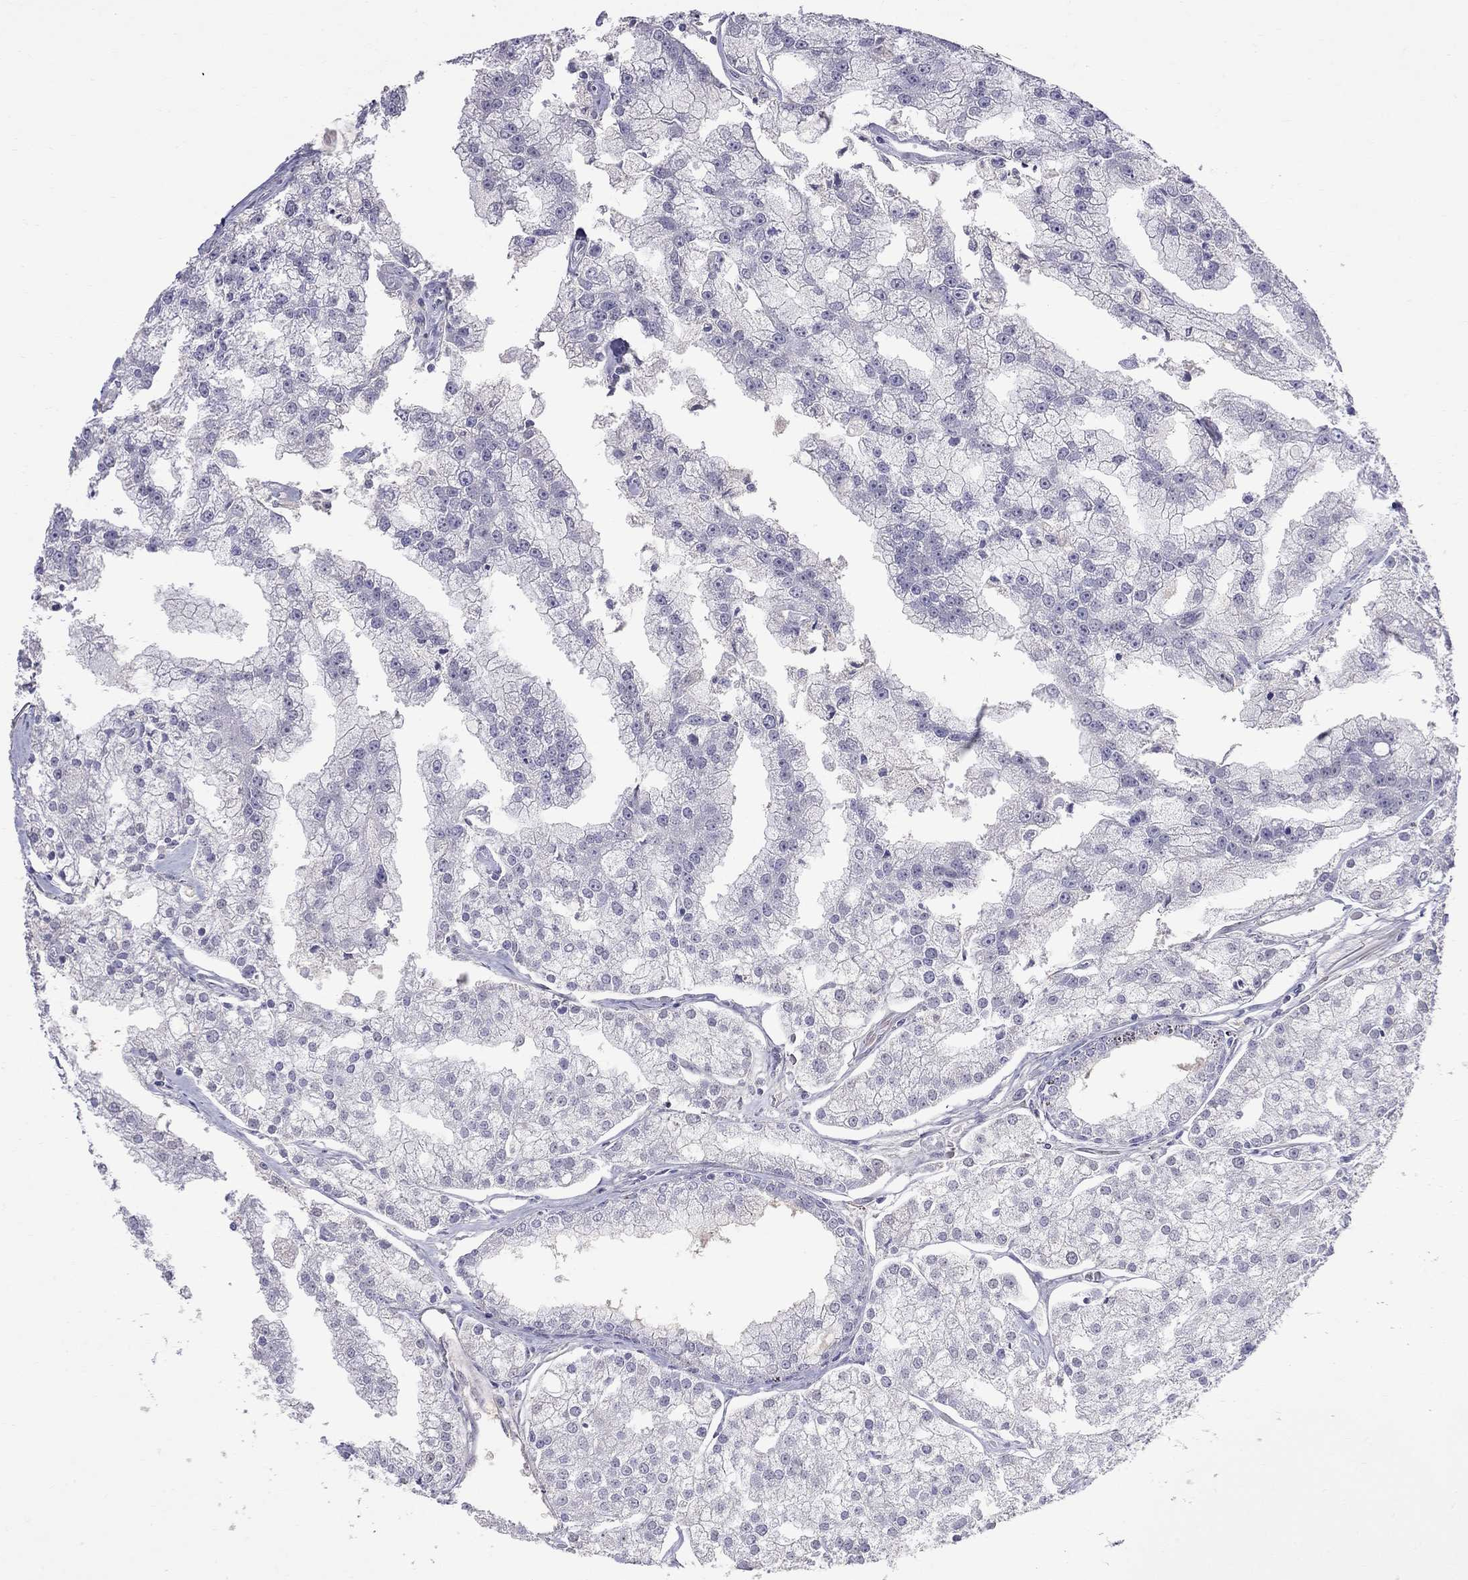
{"staining": {"intensity": "negative", "quantity": "none", "location": "none"}, "tissue": "prostate cancer", "cell_type": "Tumor cells", "image_type": "cancer", "snomed": [{"axis": "morphology", "description": "Adenocarcinoma, NOS"}, {"axis": "topography", "description": "Prostate"}], "caption": "The histopathology image exhibits no significant staining in tumor cells of prostate cancer (adenocarcinoma). Brightfield microscopy of IHC stained with DAB (brown) and hematoxylin (blue), captured at high magnification.", "gene": "CFAP91", "patient": {"sex": "male", "age": 70}}